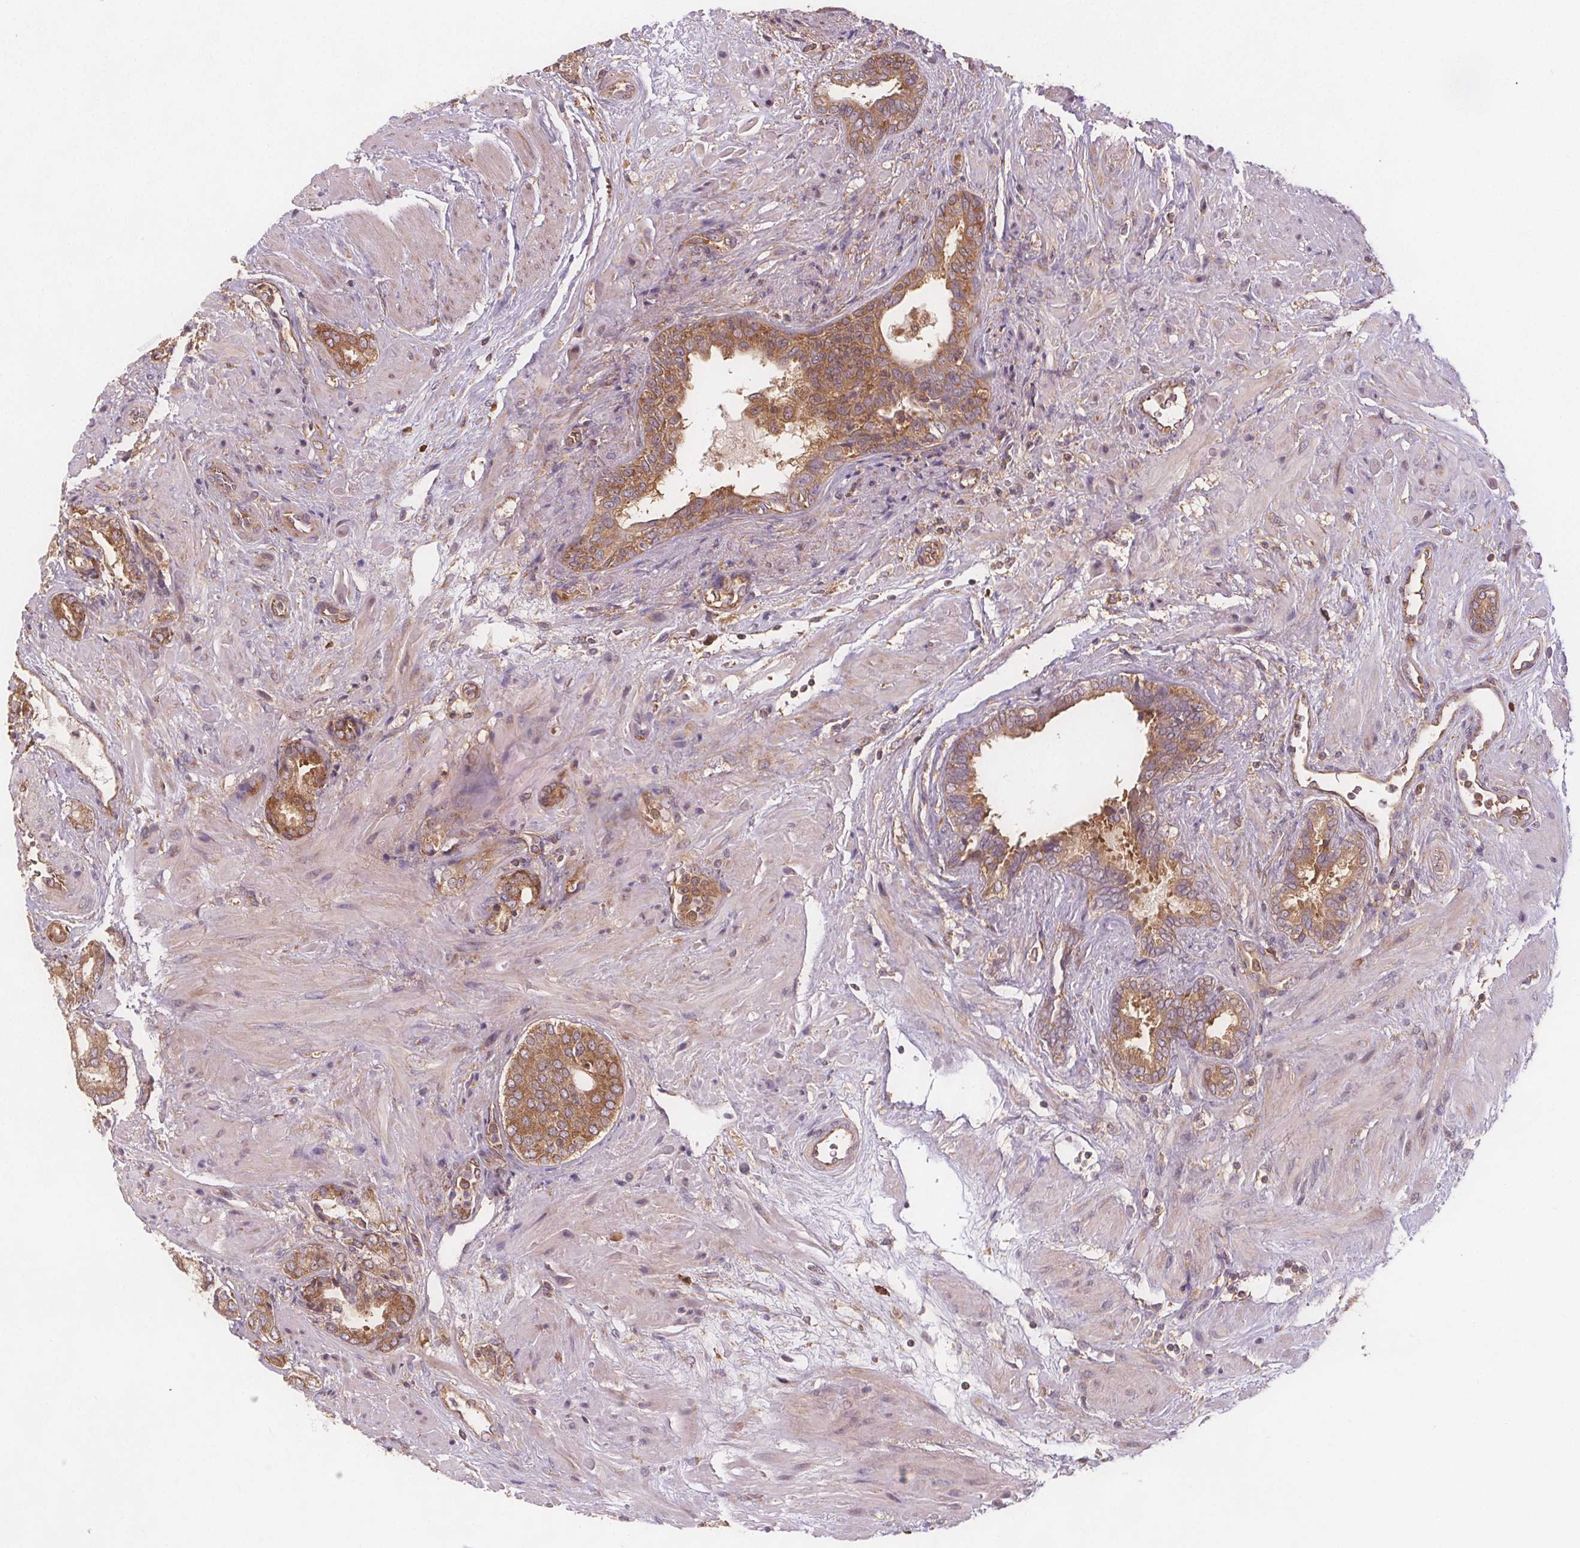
{"staining": {"intensity": "moderate", "quantity": ">75%", "location": "cytoplasmic/membranous"}, "tissue": "prostate cancer", "cell_type": "Tumor cells", "image_type": "cancer", "snomed": [{"axis": "morphology", "description": "Adenocarcinoma, High grade"}, {"axis": "topography", "description": "Prostate"}], "caption": "High-magnification brightfield microscopy of prostate cancer stained with DAB (brown) and counterstained with hematoxylin (blue). tumor cells exhibit moderate cytoplasmic/membranous positivity is identified in approximately>75% of cells. The protein is stained brown, and the nuclei are stained in blue (DAB IHC with brightfield microscopy, high magnification).", "gene": "EIF3D", "patient": {"sex": "male", "age": 56}}